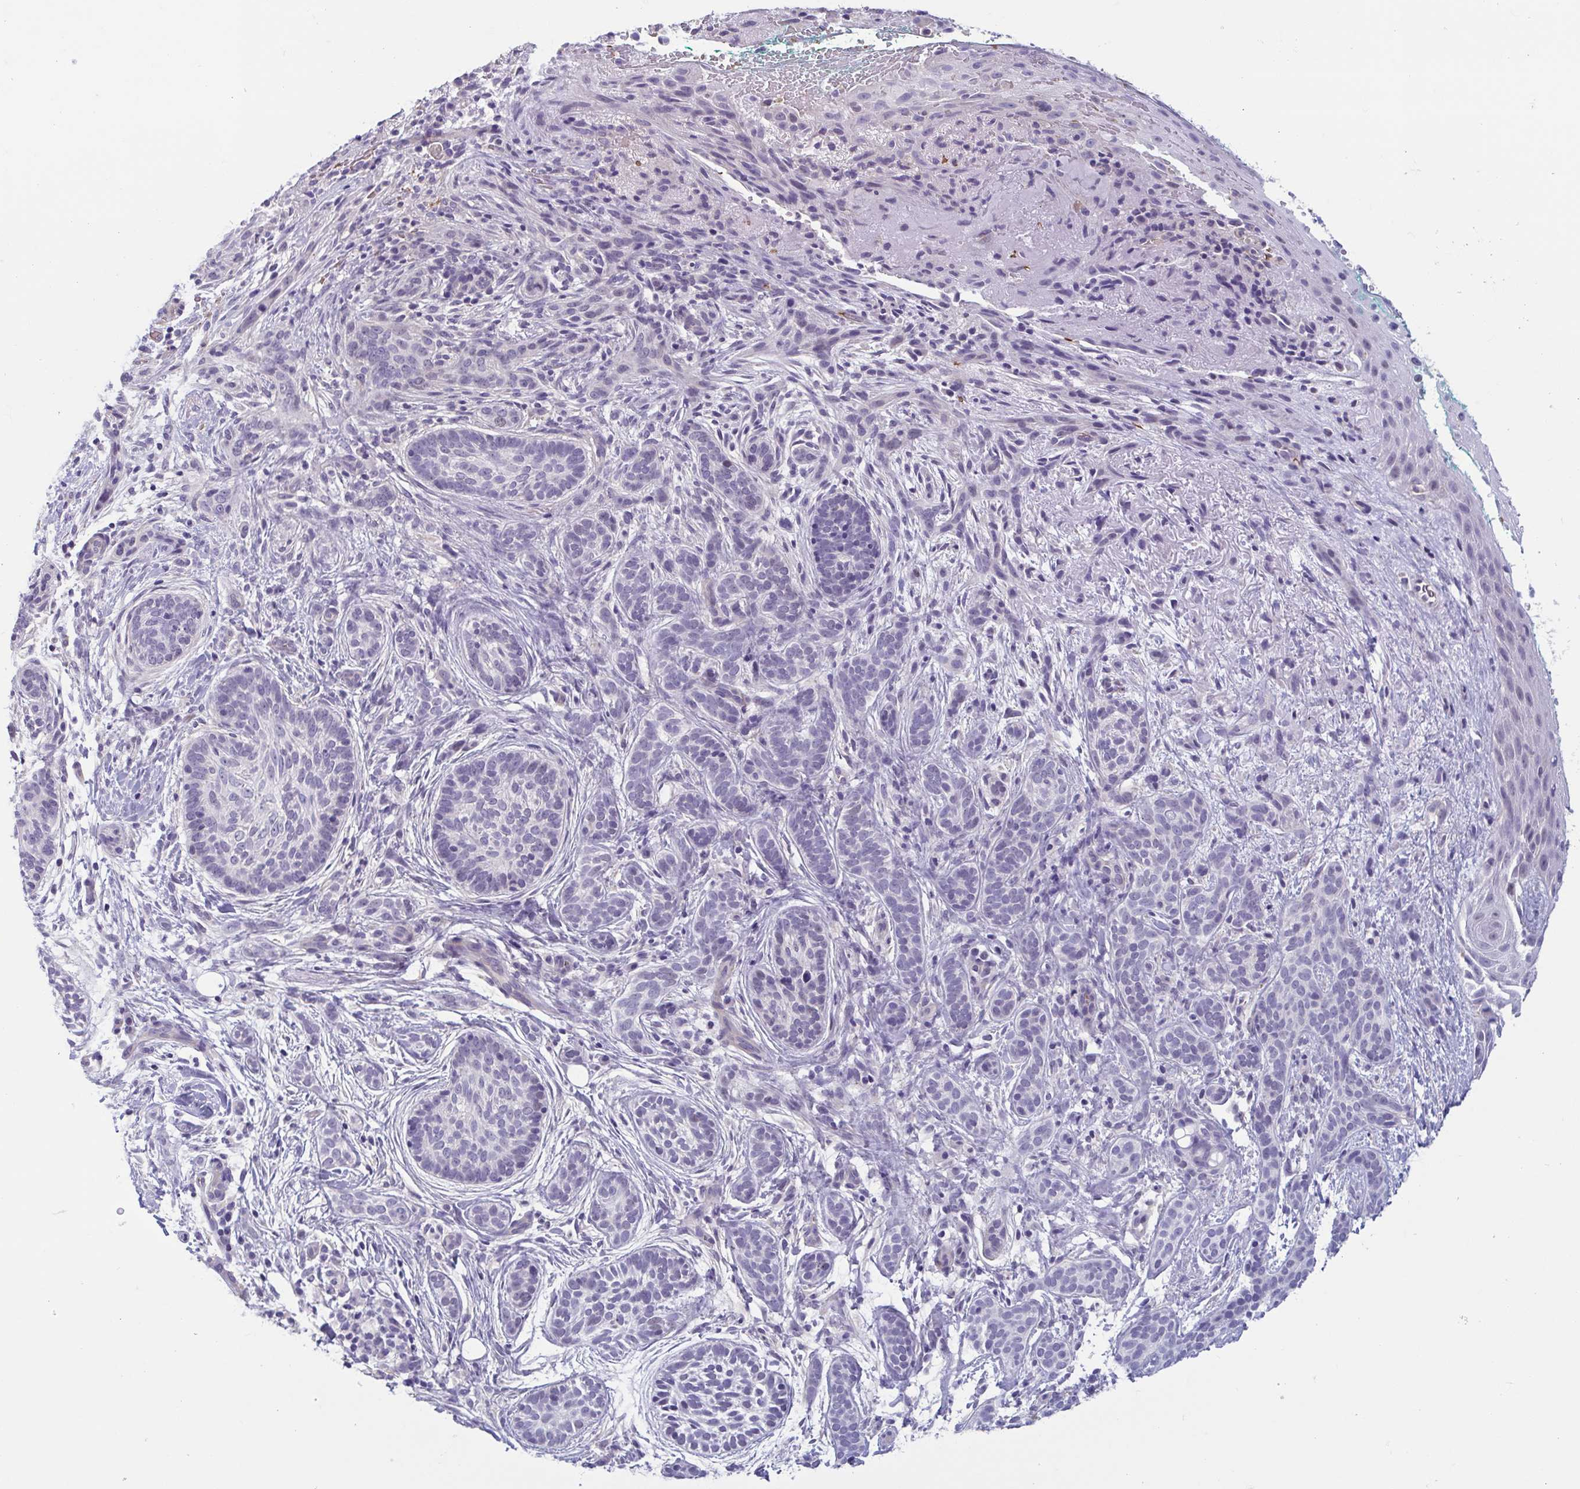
{"staining": {"intensity": "negative", "quantity": "none", "location": "none"}, "tissue": "skin cancer", "cell_type": "Tumor cells", "image_type": "cancer", "snomed": [{"axis": "morphology", "description": "Basal cell carcinoma"}, {"axis": "topography", "description": "Skin"}], "caption": "A high-resolution histopathology image shows immunohistochemistry (IHC) staining of skin cancer, which reveals no significant expression in tumor cells.", "gene": "MORC4", "patient": {"sex": "male", "age": 63}}